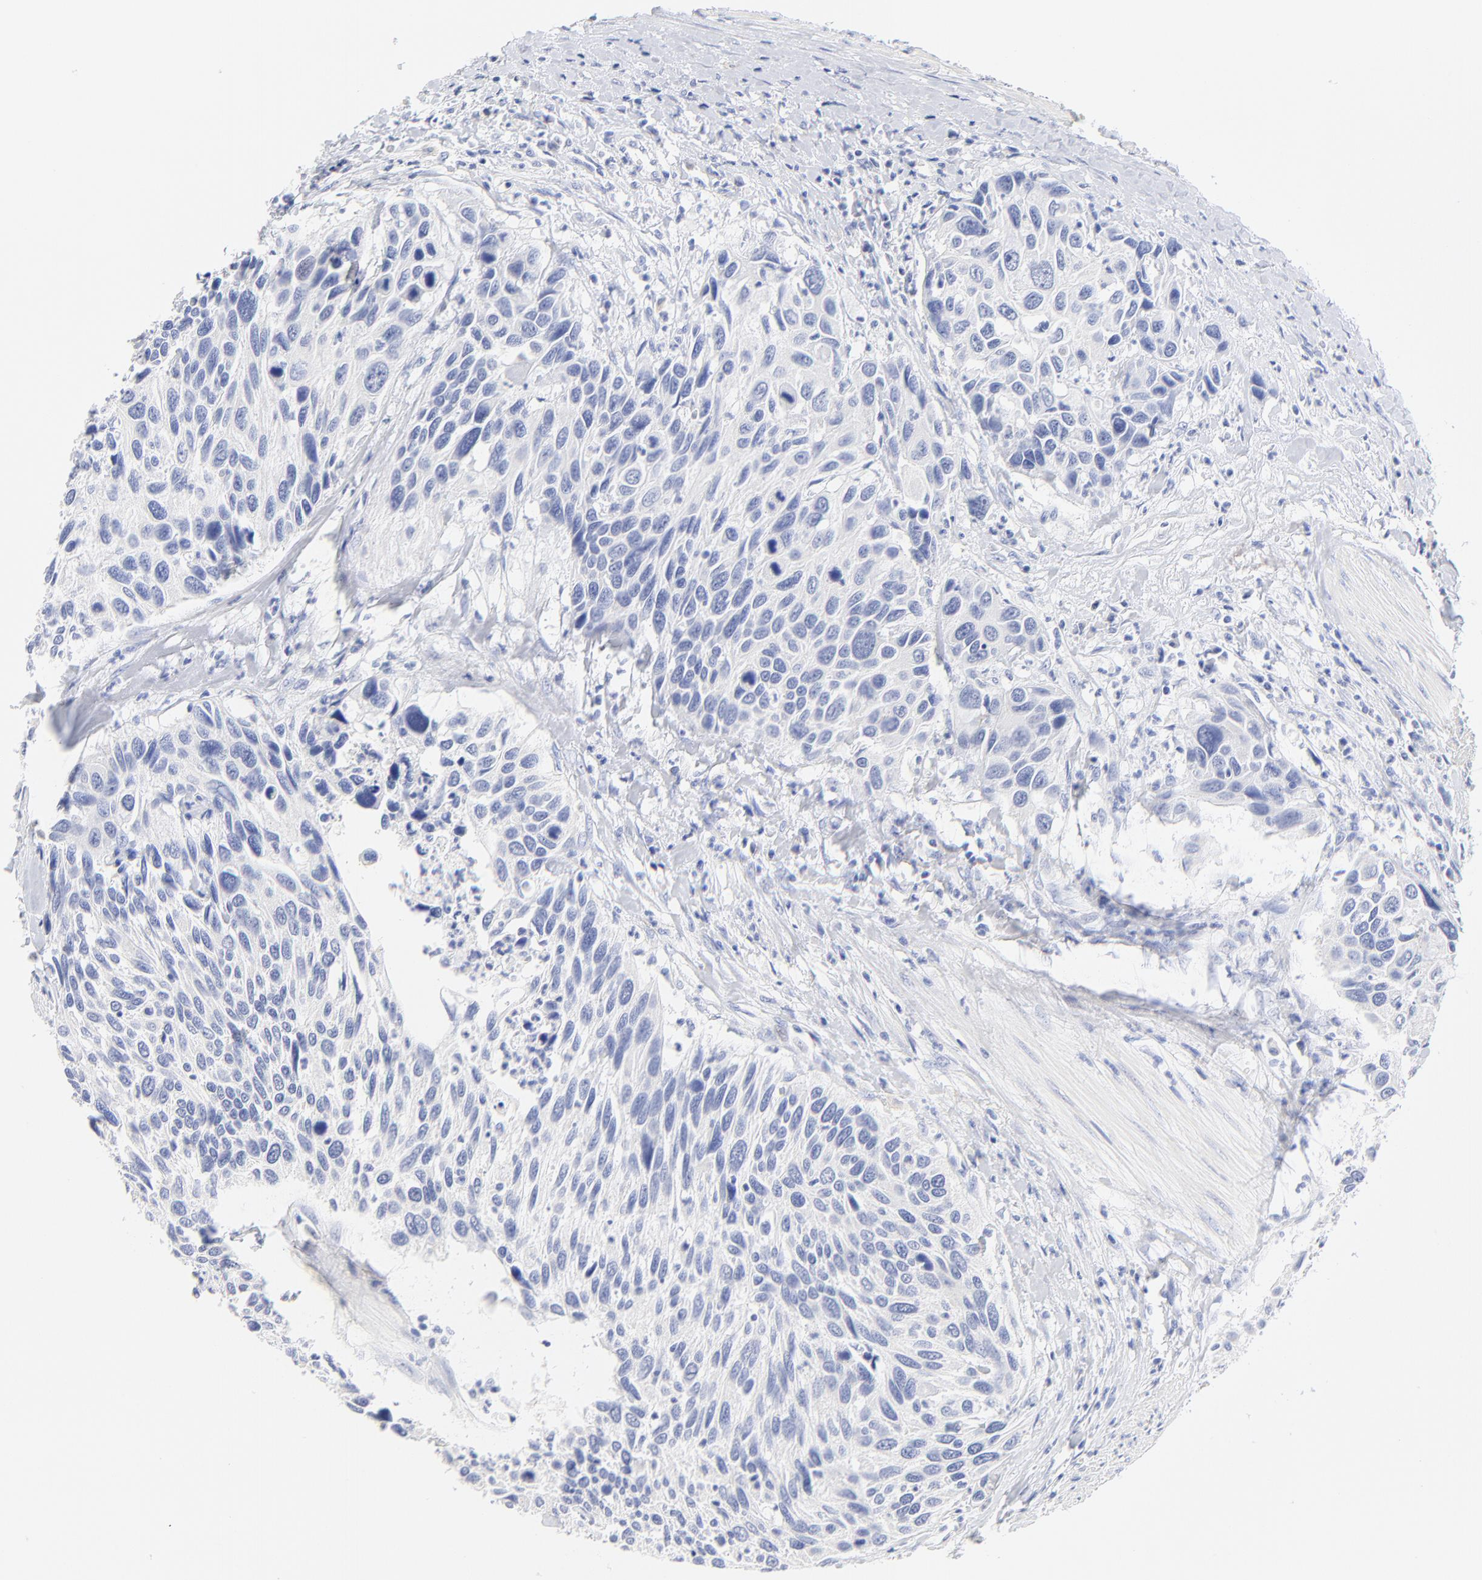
{"staining": {"intensity": "negative", "quantity": "none", "location": "none"}, "tissue": "urothelial cancer", "cell_type": "Tumor cells", "image_type": "cancer", "snomed": [{"axis": "morphology", "description": "Urothelial carcinoma, High grade"}, {"axis": "topography", "description": "Urinary bladder"}], "caption": "The histopathology image reveals no staining of tumor cells in high-grade urothelial carcinoma.", "gene": "SULT4A1", "patient": {"sex": "male", "age": 66}}